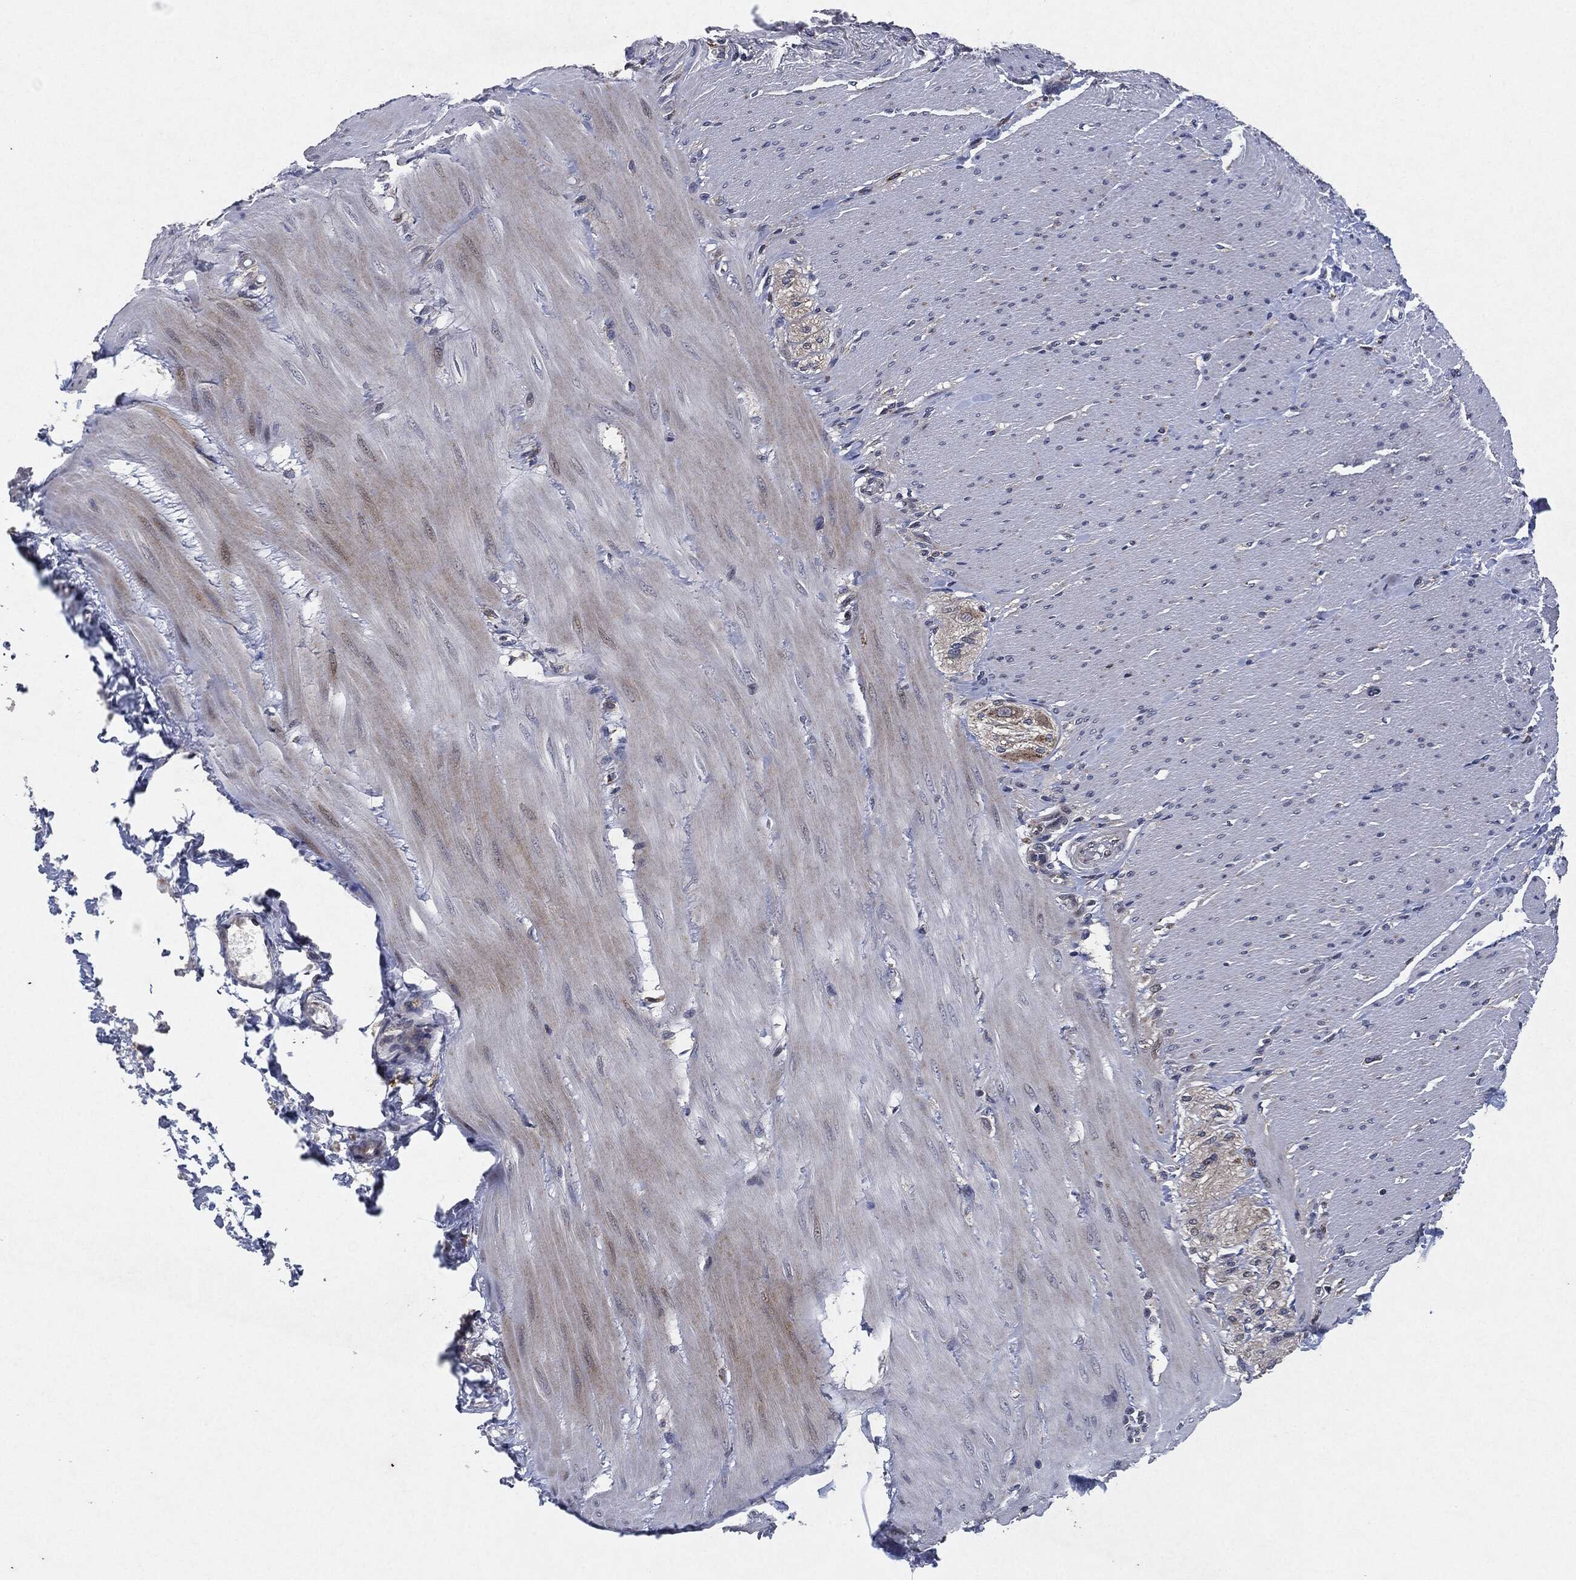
{"staining": {"intensity": "moderate", "quantity": "25%-75%", "location": "cytoplasmic/membranous"}, "tissue": "soft tissue", "cell_type": "Fibroblasts", "image_type": "normal", "snomed": [{"axis": "morphology", "description": "Normal tissue, NOS"}, {"axis": "topography", "description": "Smooth muscle"}, {"axis": "topography", "description": "Duodenum"}, {"axis": "topography", "description": "Peripheral nerve tissue"}], "caption": "Protein staining of benign soft tissue exhibits moderate cytoplasmic/membranous expression in approximately 25%-75% of fibroblasts.", "gene": "SLC31A2", "patient": {"sex": "female", "age": 61}}